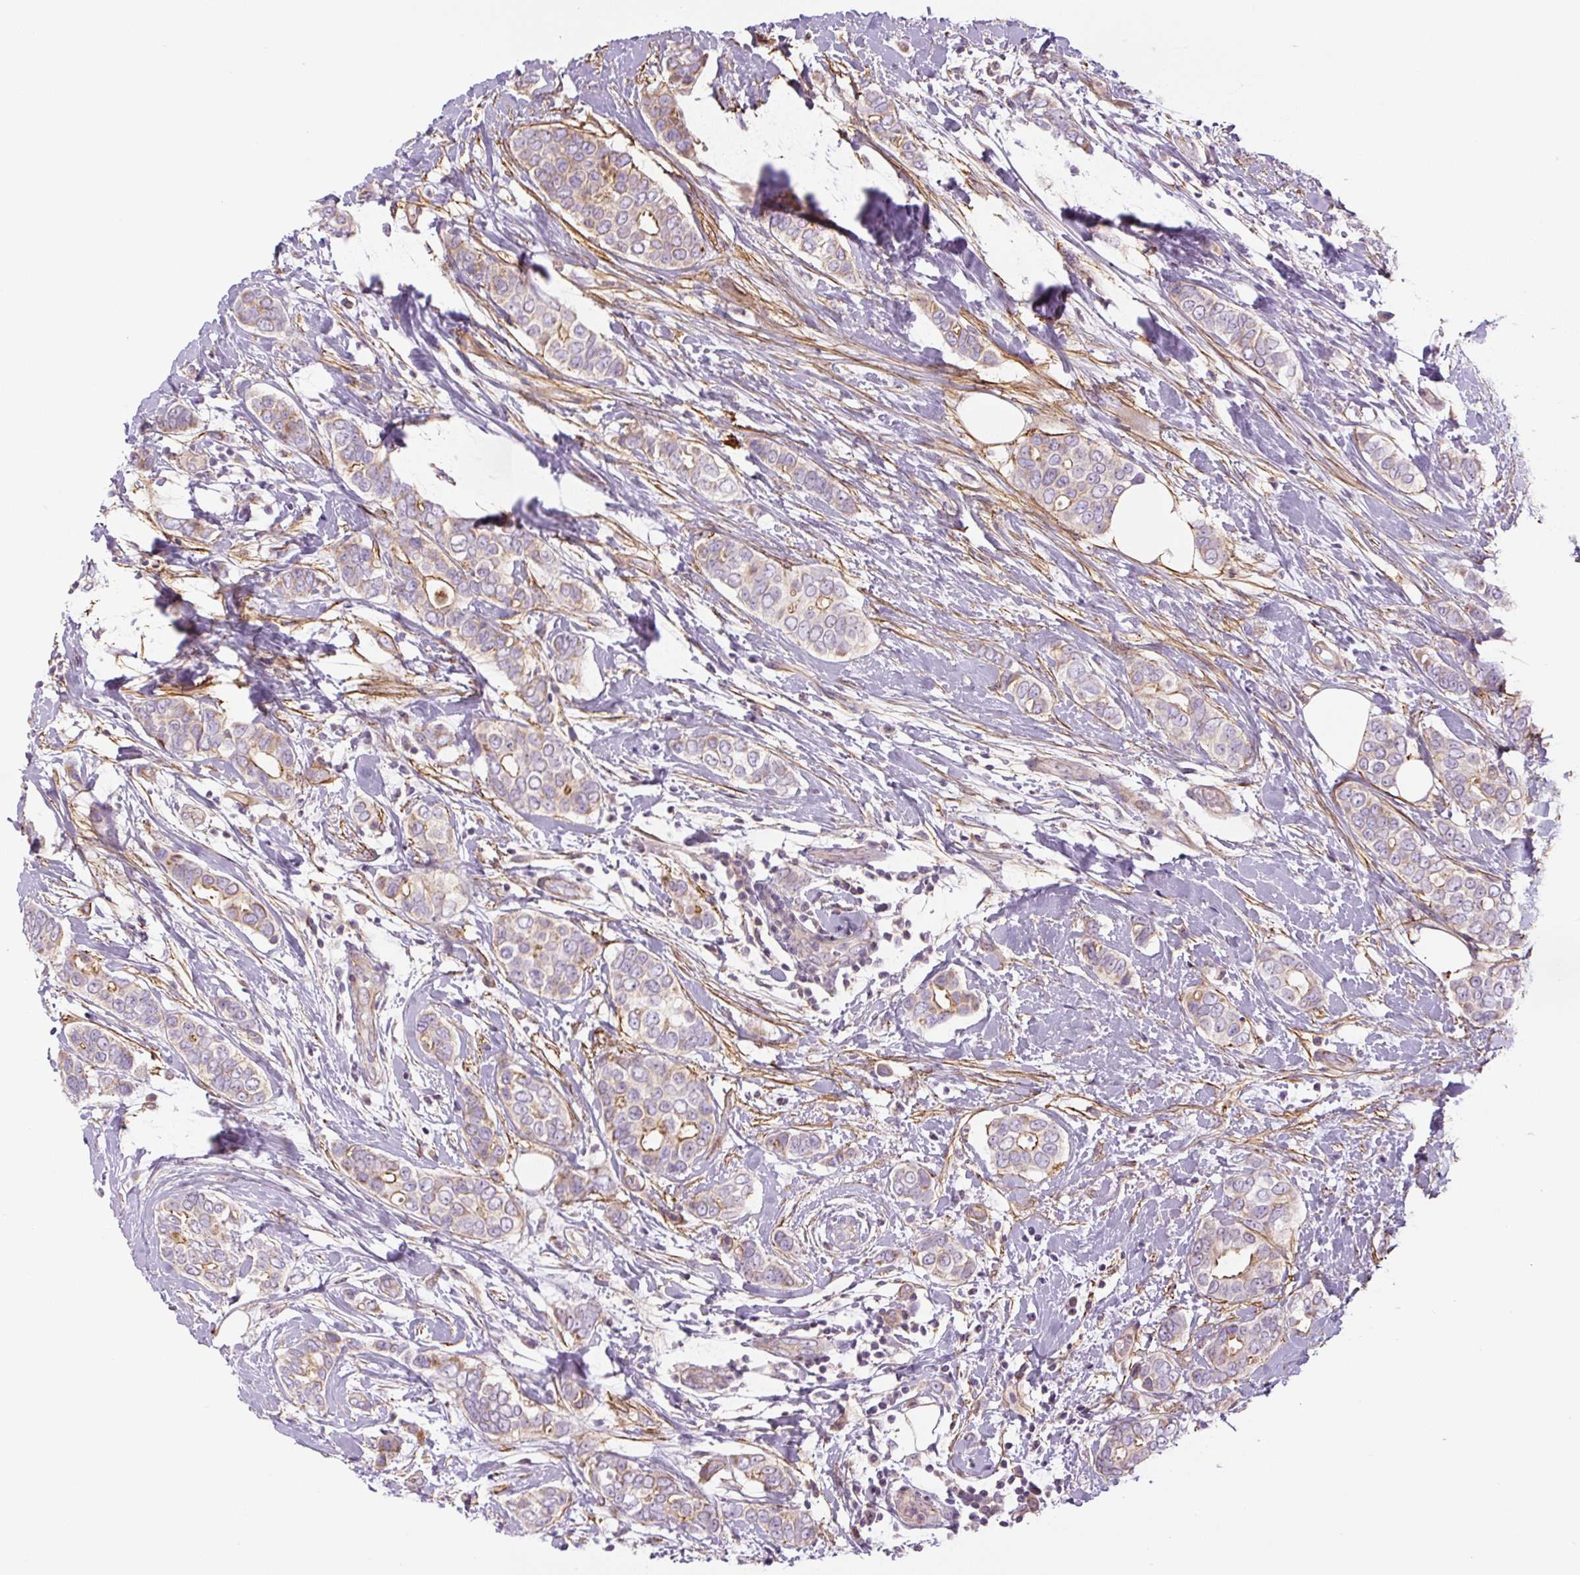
{"staining": {"intensity": "moderate", "quantity": "<25%", "location": "cytoplasmic/membranous"}, "tissue": "breast cancer", "cell_type": "Tumor cells", "image_type": "cancer", "snomed": [{"axis": "morphology", "description": "Lobular carcinoma"}, {"axis": "topography", "description": "Breast"}], "caption": "Brown immunohistochemical staining in lobular carcinoma (breast) shows moderate cytoplasmic/membranous staining in approximately <25% of tumor cells.", "gene": "CCNI2", "patient": {"sex": "female", "age": 51}}